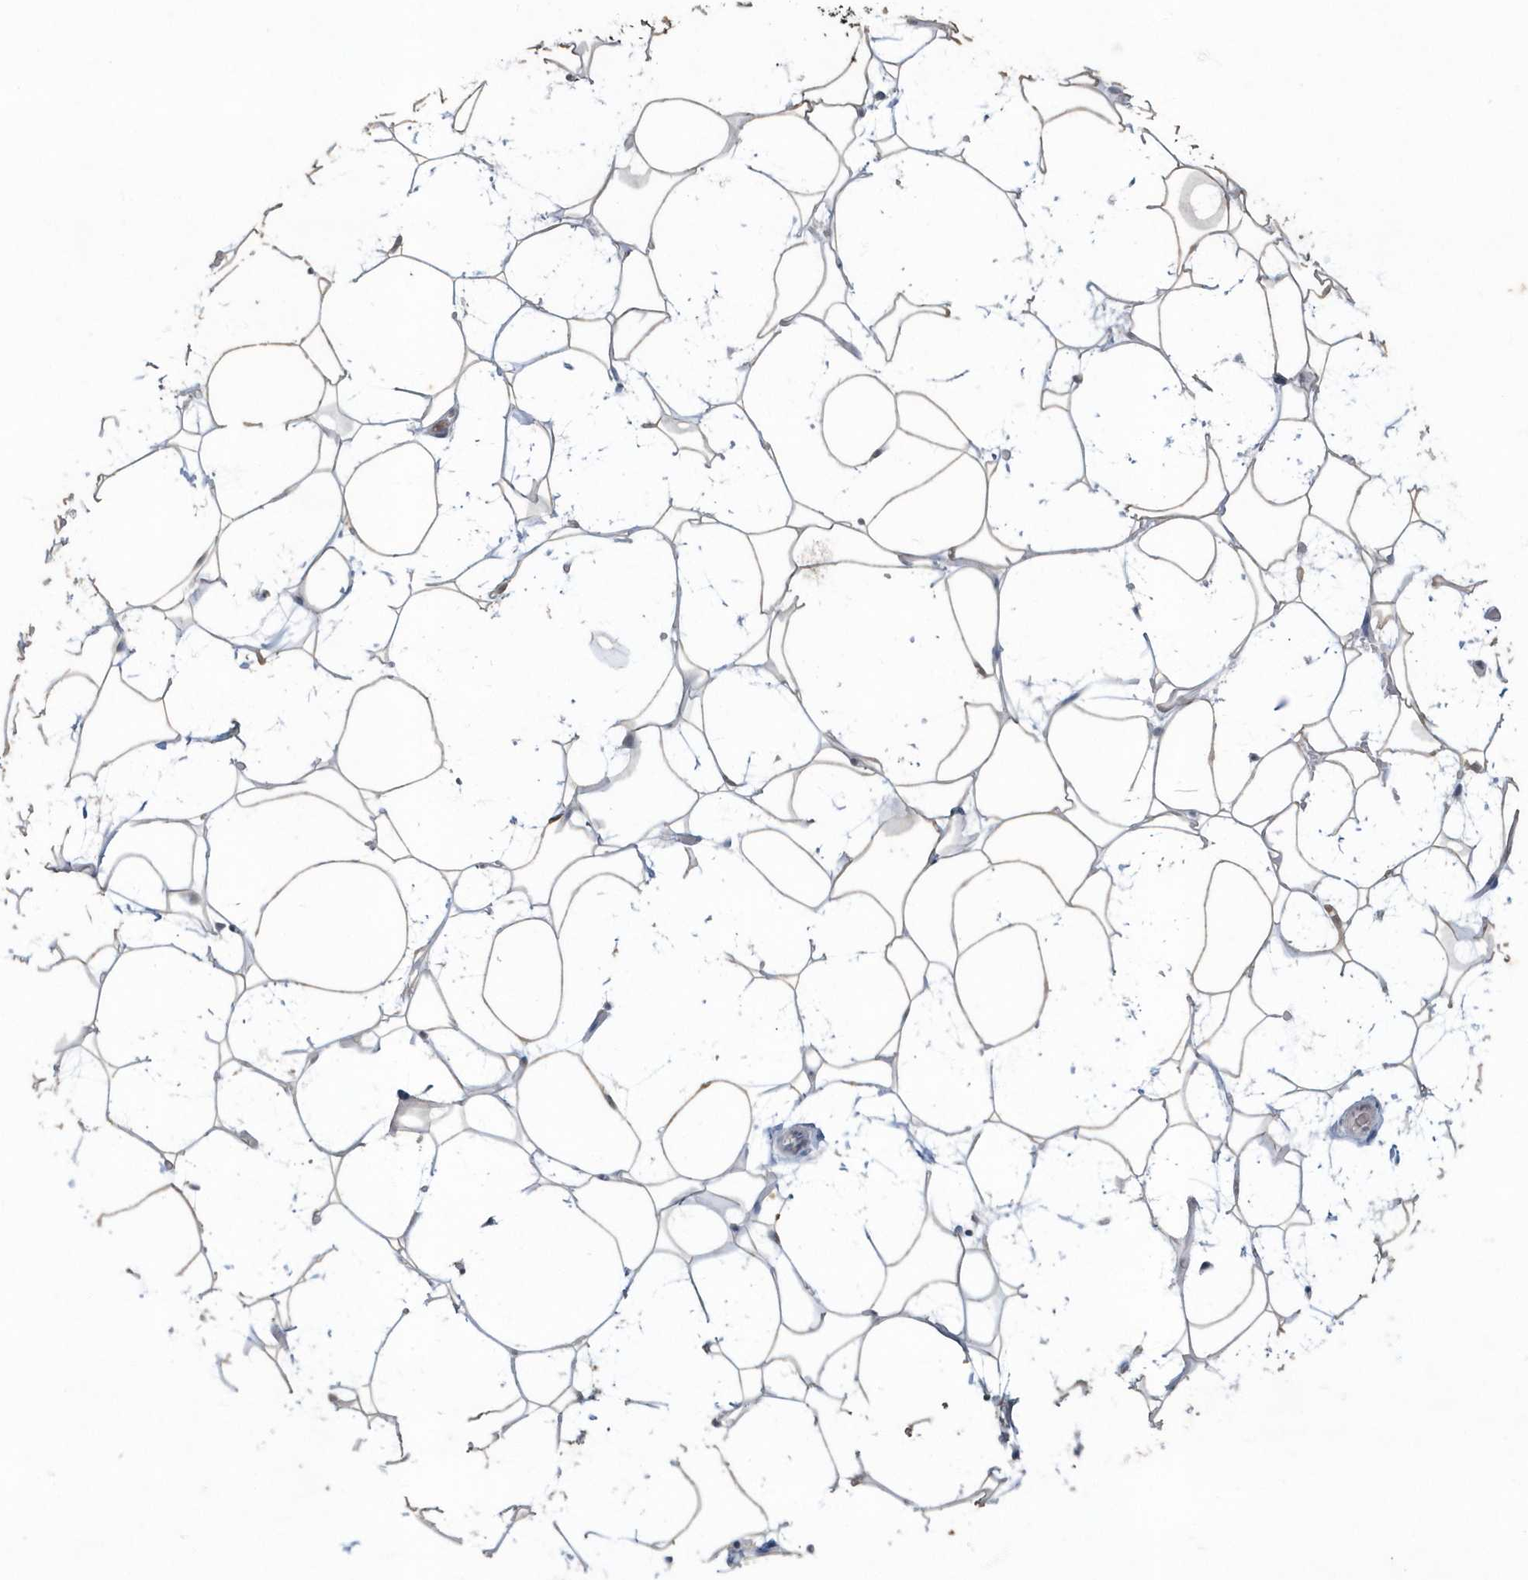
{"staining": {"intensity": "weak", "quantity": "25%-75%", "location": "cytoplasmic/membranous"}, "tissue": "adipose tissue", "cell_type": "Adipocytes", "image_type": "normal", "snomed": [{"axis": "morphology", "description": "Normal tissue, NOS"}, {"axis": "topography", "description": "Breast"}], "caption": "Protein staining of benign adipose tissue demonstrates weak cytoplasmic/membranous positivity in approximately 25%-75% of adipocytes.", "gene": "MYOT", "patient": {"sex": "female", "age": 26}}